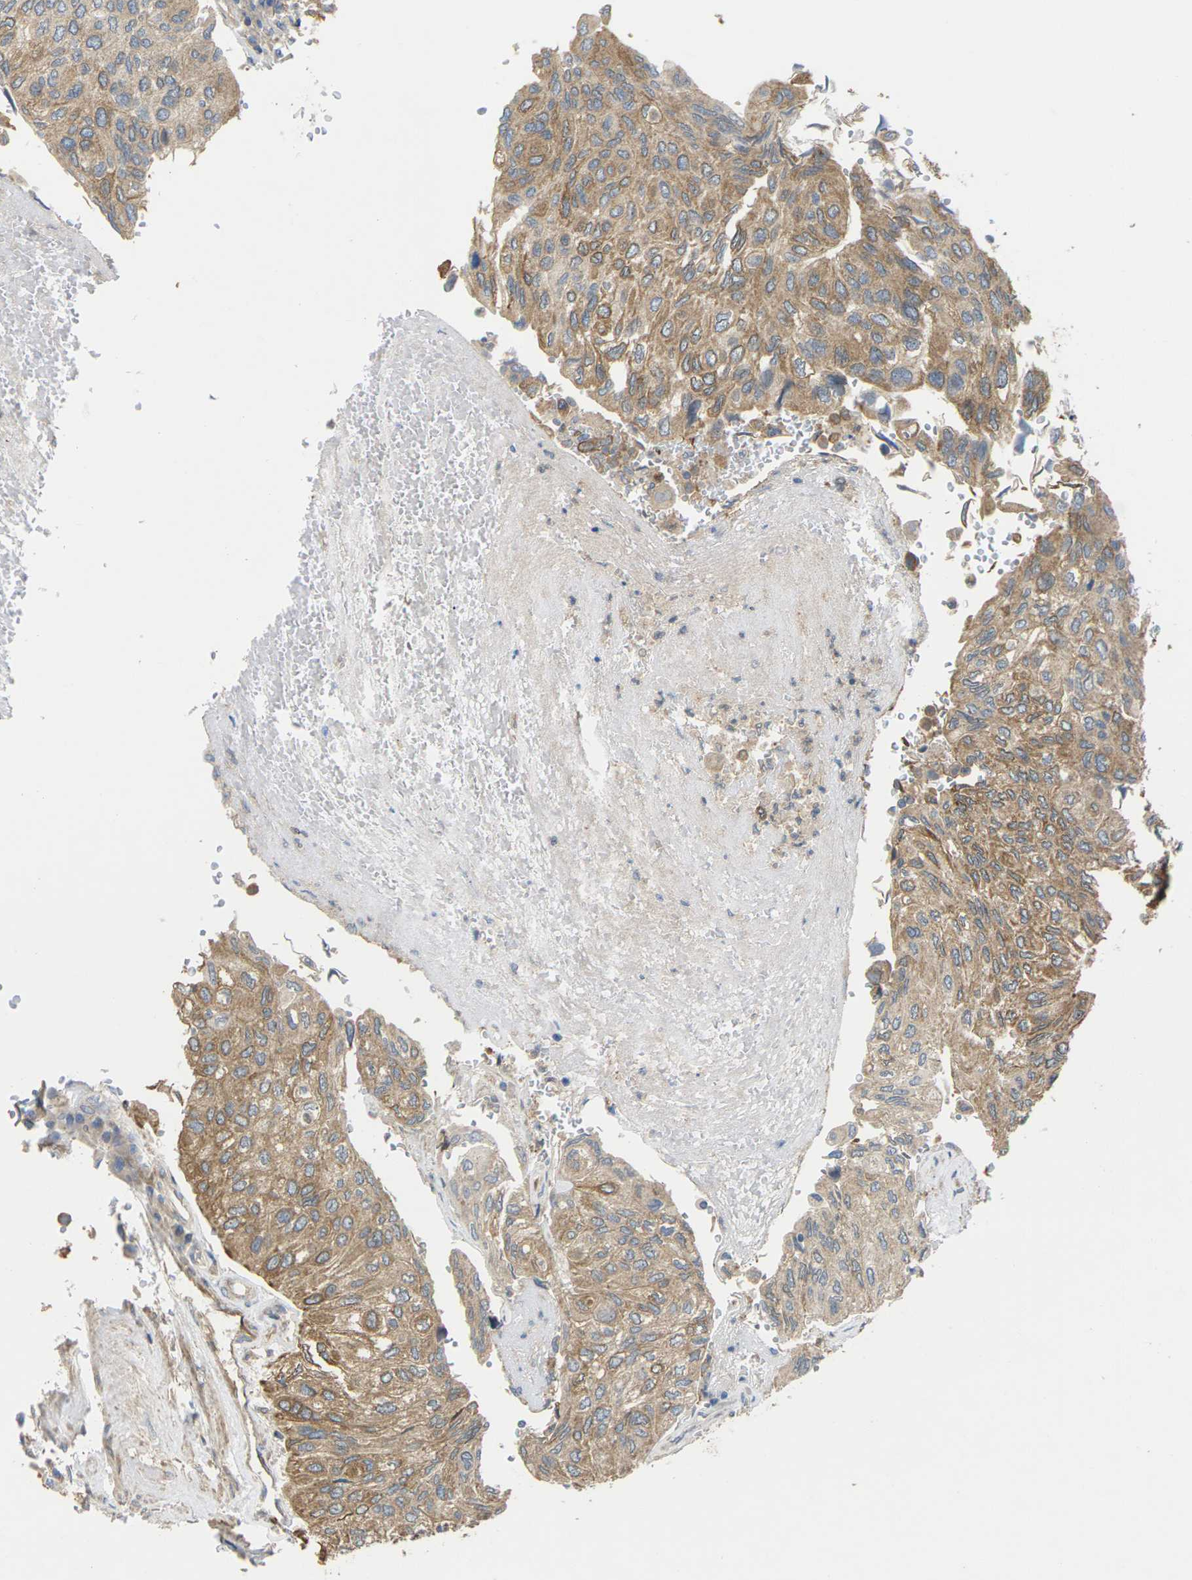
{"staining": {"intensity": "moderate", "quantity": ">75%", "location": "cytoplasmic/membranous"}, "tissue": "urothelial cancer", "cell_type": "Tumor cells", "image_type": "cancer", "snomed": [{"axis": "morphology", "description": "Urothelial carcinoma, High grade"}, {"axis": "topography", "description": "Urinary bladder"}], "caption": "Immunohistochemical staining of human urothelial cancer exhibits medium levels of moderate cytoplasmic/membranous protein staining in approximately >75% of tumor cells.", "gene": "TIAM1", "patient": {"sex": "male", "age": 66}}